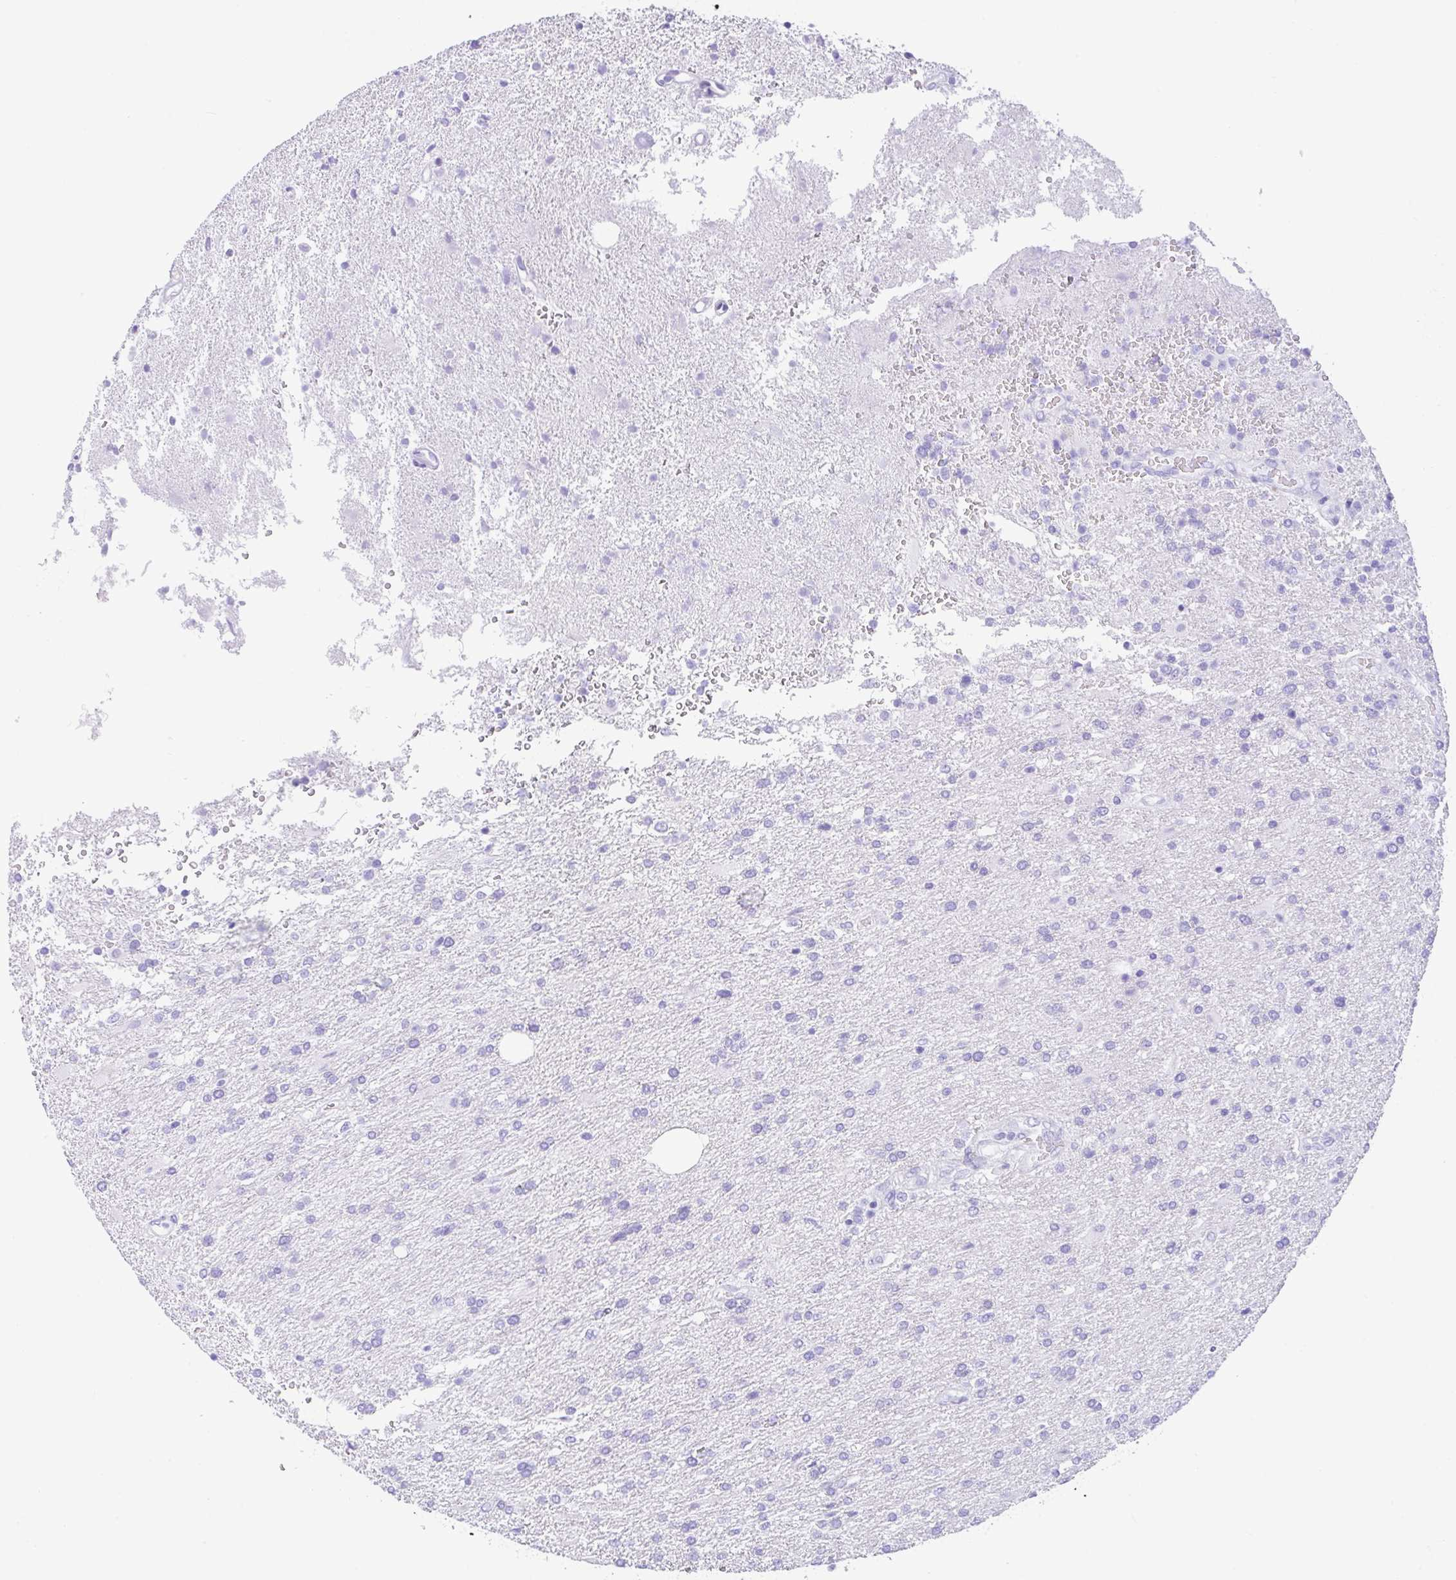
{"staining": {"intensity": "negative", "quantity": "none", "location": "none"}, "tissue": "glioma", "cell_type": "Tumor cells", "image_type": "cancer", "snomed": [{"axis": "morphology", "description": "Glioma, malignant, High grade"}, {"axis": "topography", "description": "Brain"}], "caption": "Immunohistochemistry image of neoplastic tissue: human glioma stained with DAB reveals no significant protein staining in tumor cells. (Brightfield microscopy of DAB (3,3'-diaminobenzidine) IHC at high magnification).", "gene": "CPA1", "patient": {"sex": "male", "age": 56}}